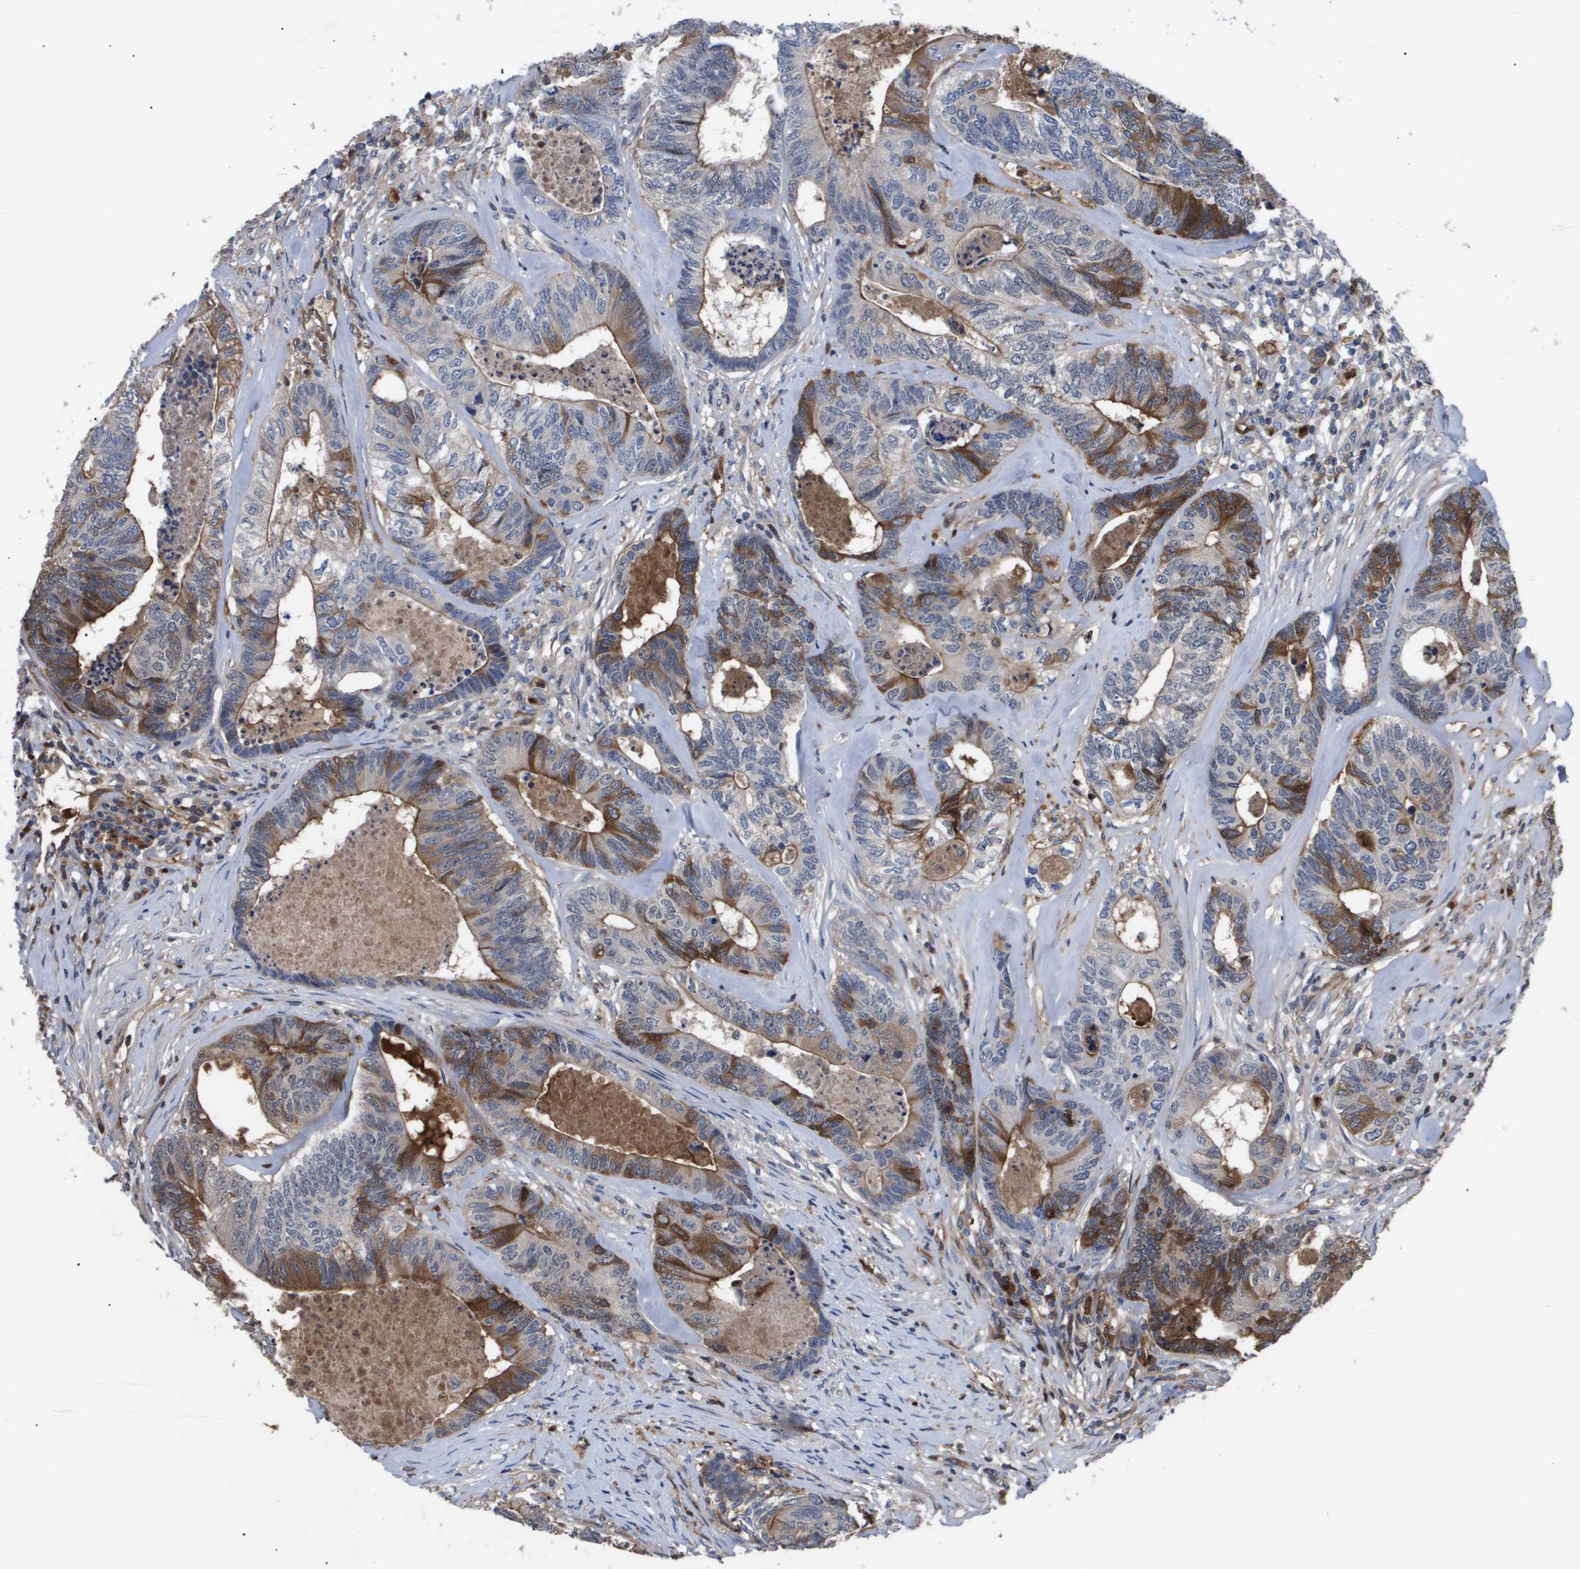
{"staining": {"intensity": "moderate", "quantity": "25%-75%", "location": "cytoplasmic/membranous"}, "tissue": "colorectal cancer", "cell_type": "Tumor cells", "image_type": "cancer", "snomed": [{"axis": "morphology", "description": "Adenocarcinoma, NOS"}, {"axis": "topography", "description": "Colon"}], "caption": "Protein expression analysis of colorectal adenocarcinoma shows moderate cytoplasmic/membranous staining in about 25%-75% of tumor cells.", "gene": "SERPINA6", "patient": {"sex": "female", "age": 67}}